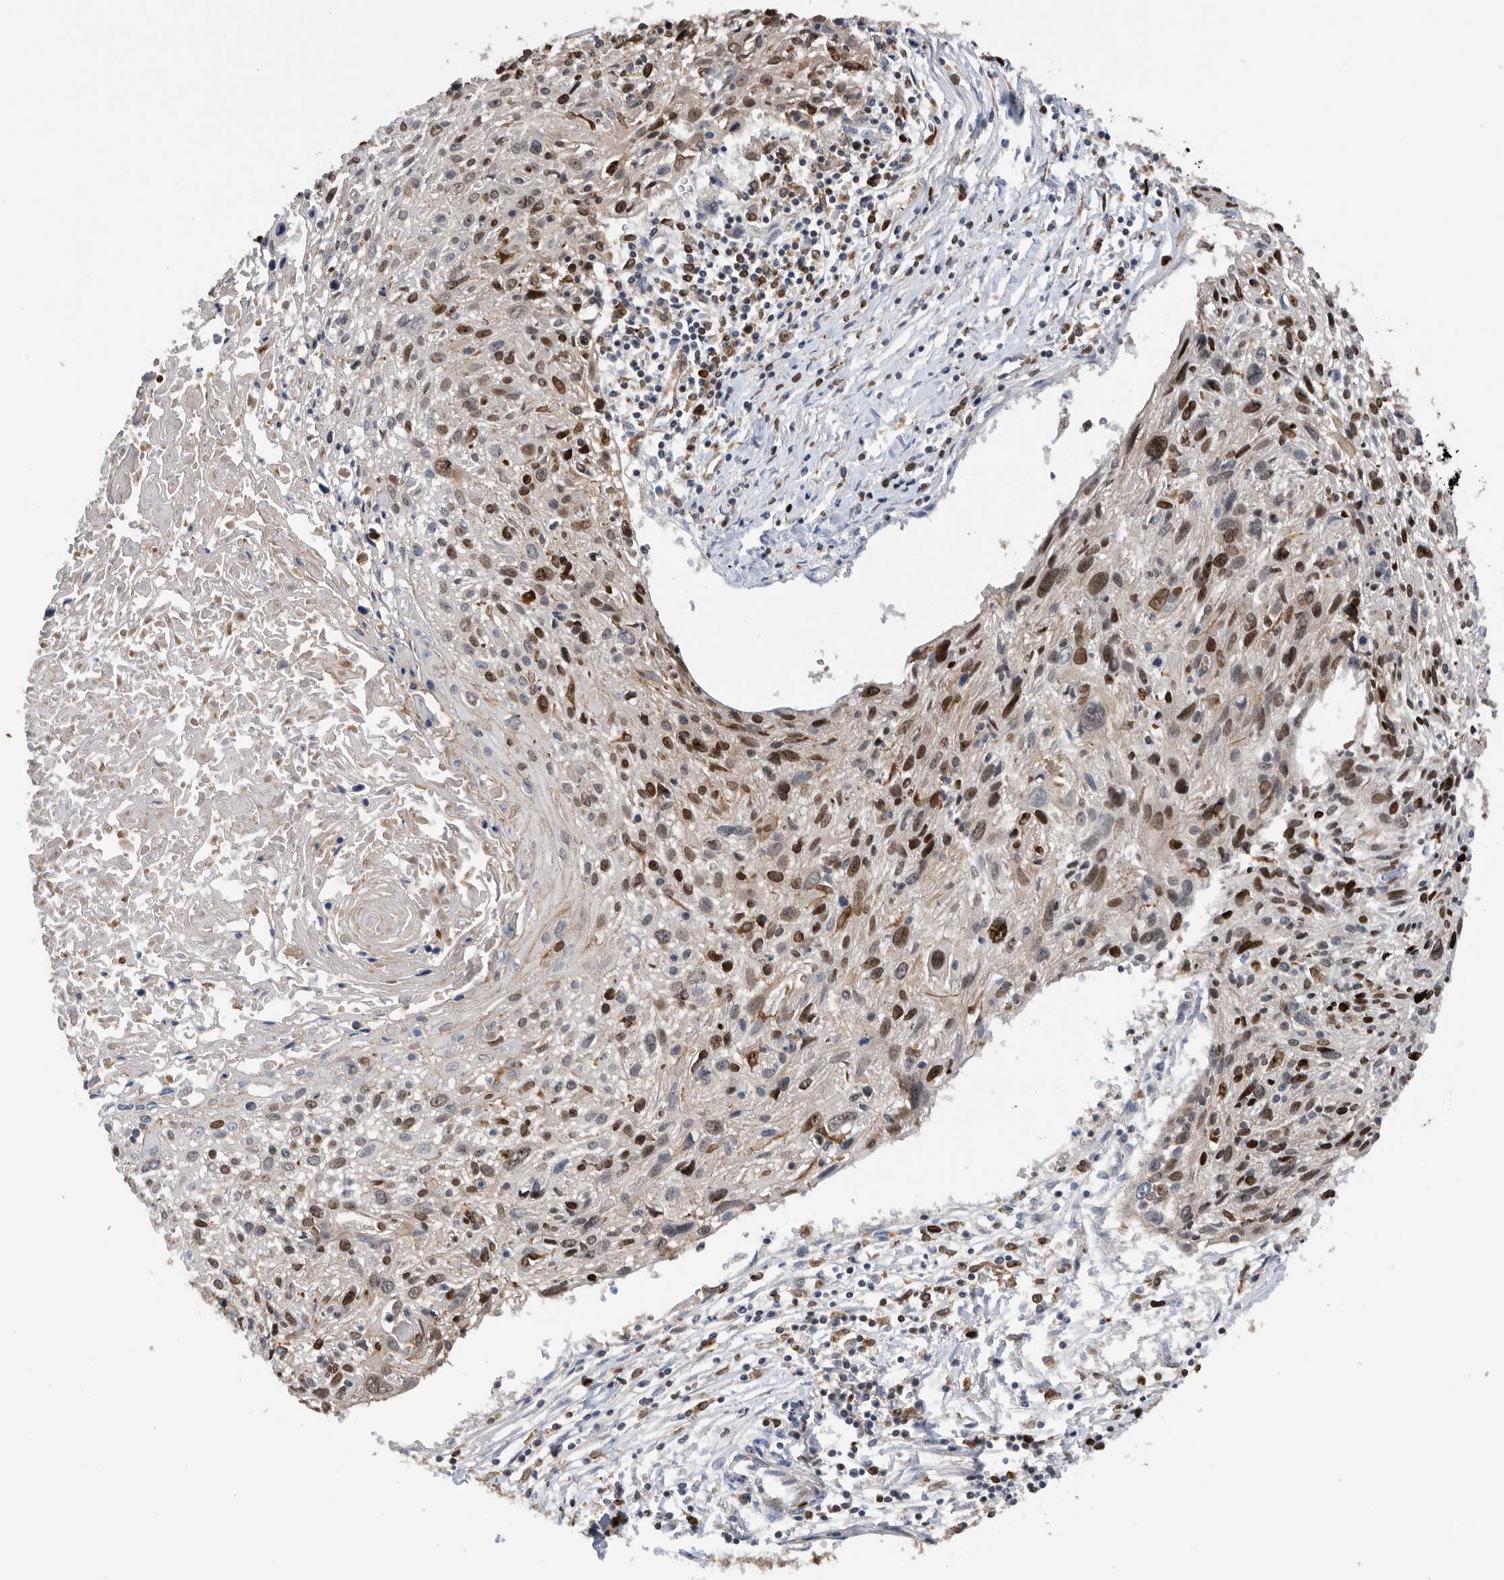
{"staining": {"intensity": "strong", "quantity": ">75%", "location": "nuclear"}, "tissue": "cervical cancer", "cell_type": "Tumor cells", "image_type": "cancer", "snomed": [{"axis": "morphology", "description": "Squamous cell carcinoma, NOS"}, {"axis": "topography", "description": "Cervix"}], "caption": "This image shows cervical squamous cell carcinoma stained with immunohistochemistry to label a protein in brown. The nuclear of tumor cells show strong positivity for the protein. Nuclei are counter-stained blue.", "gene": "ATAD2", "patient": {"sex": "female", "age": 51}}